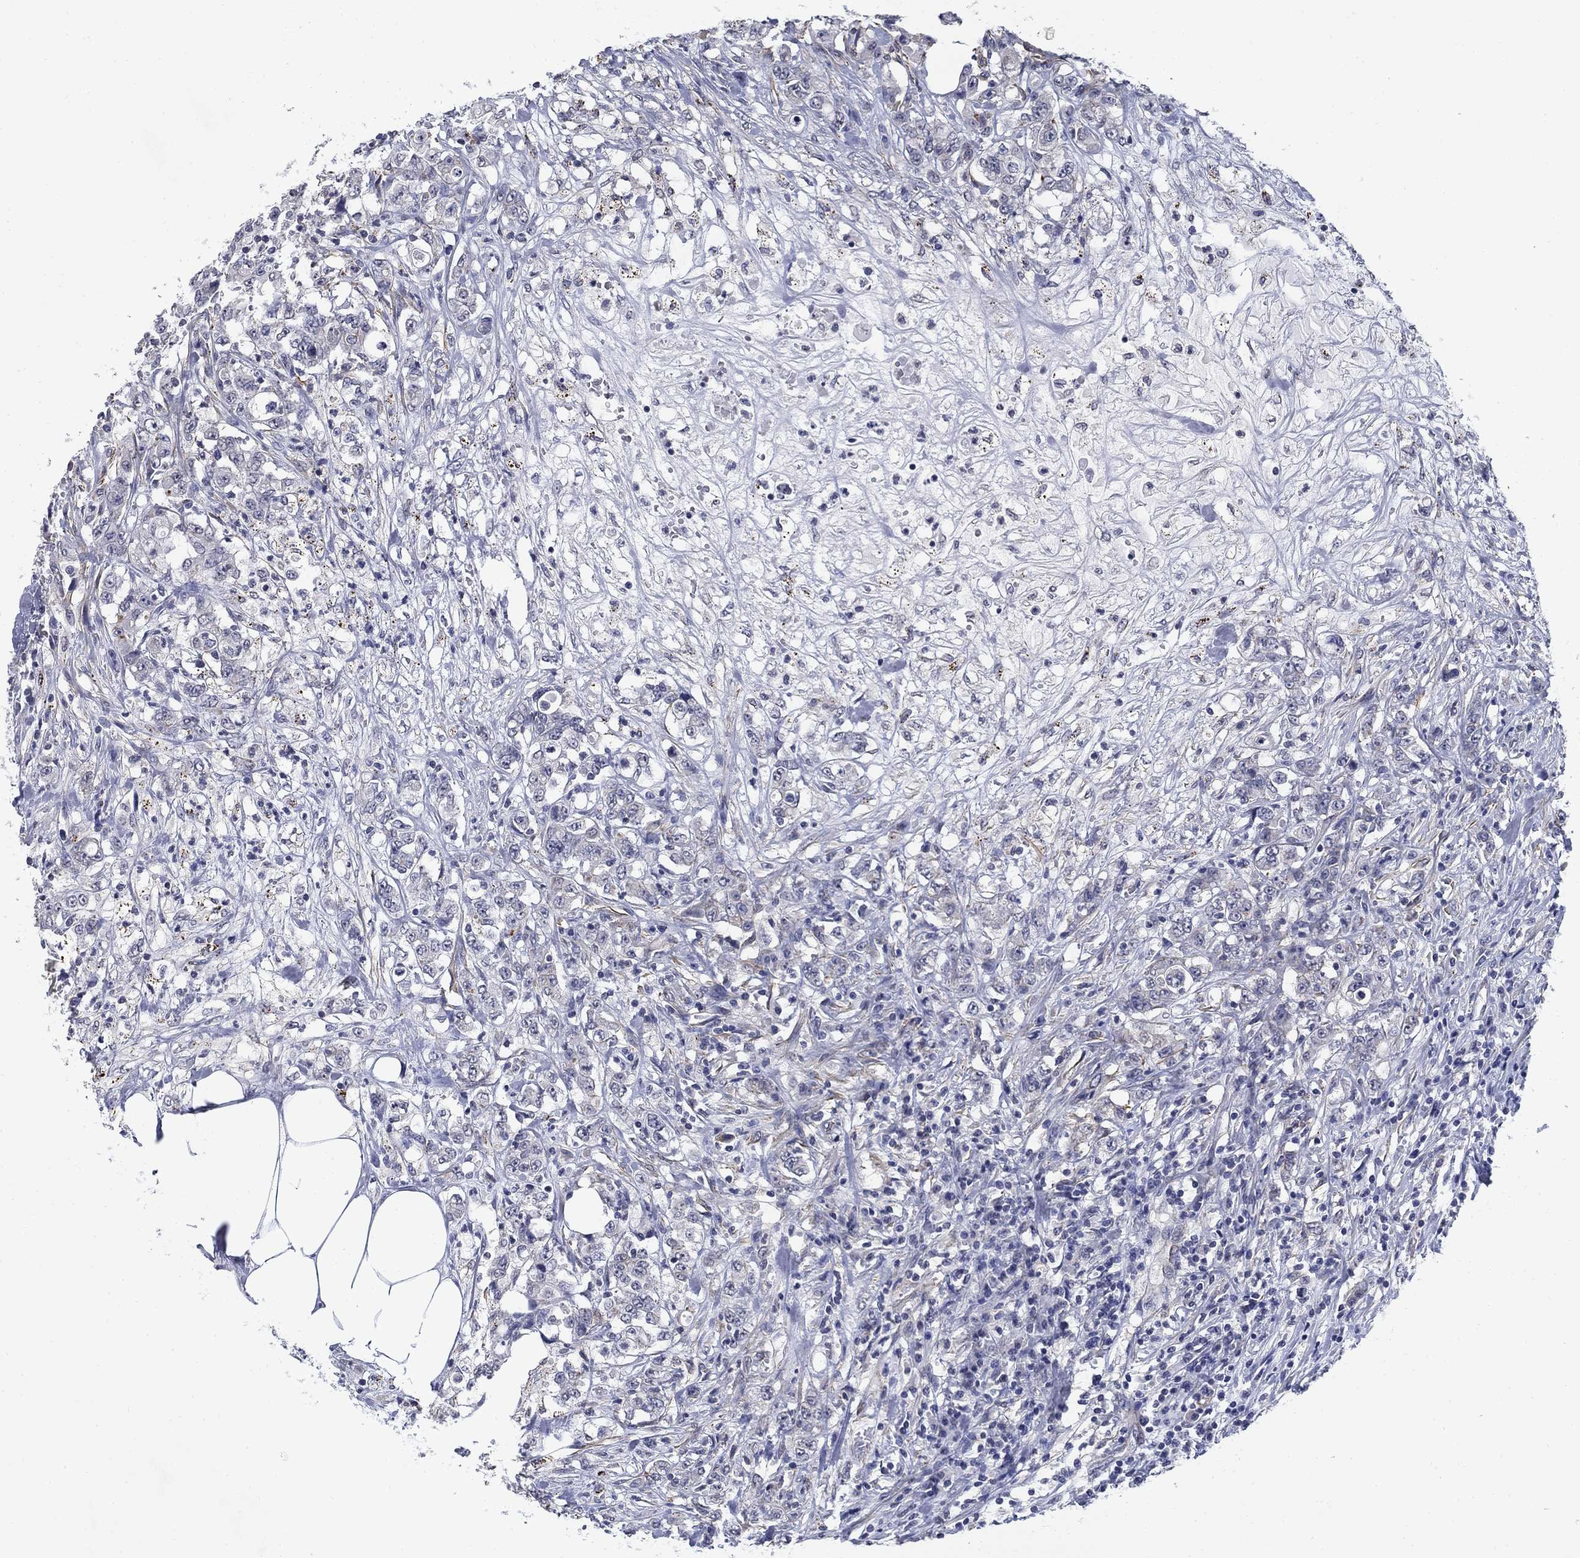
{"staining": {"intensity": "negative", "quantity": "none", "location": "none"}, "tissue": "colorectal cancer", "cell_type": "Tumor cells", "image_type": "cancer", "snomed": [{"axis": "morphology", "description": "Adenocarcinoma, NOS"}, {"axis": "topography", "description": "Colon"}], "caption": "Immunohistochemistry photomicrograph of human colorectal cancer stained for a protein (brown), which demonstrates no positivity in tumor cells. (Immunohistochemistry (ihc), brightfield microscopy, high magnification).", "gene": "OTUB2", "patient": {"sex": "female", "age": 48}}